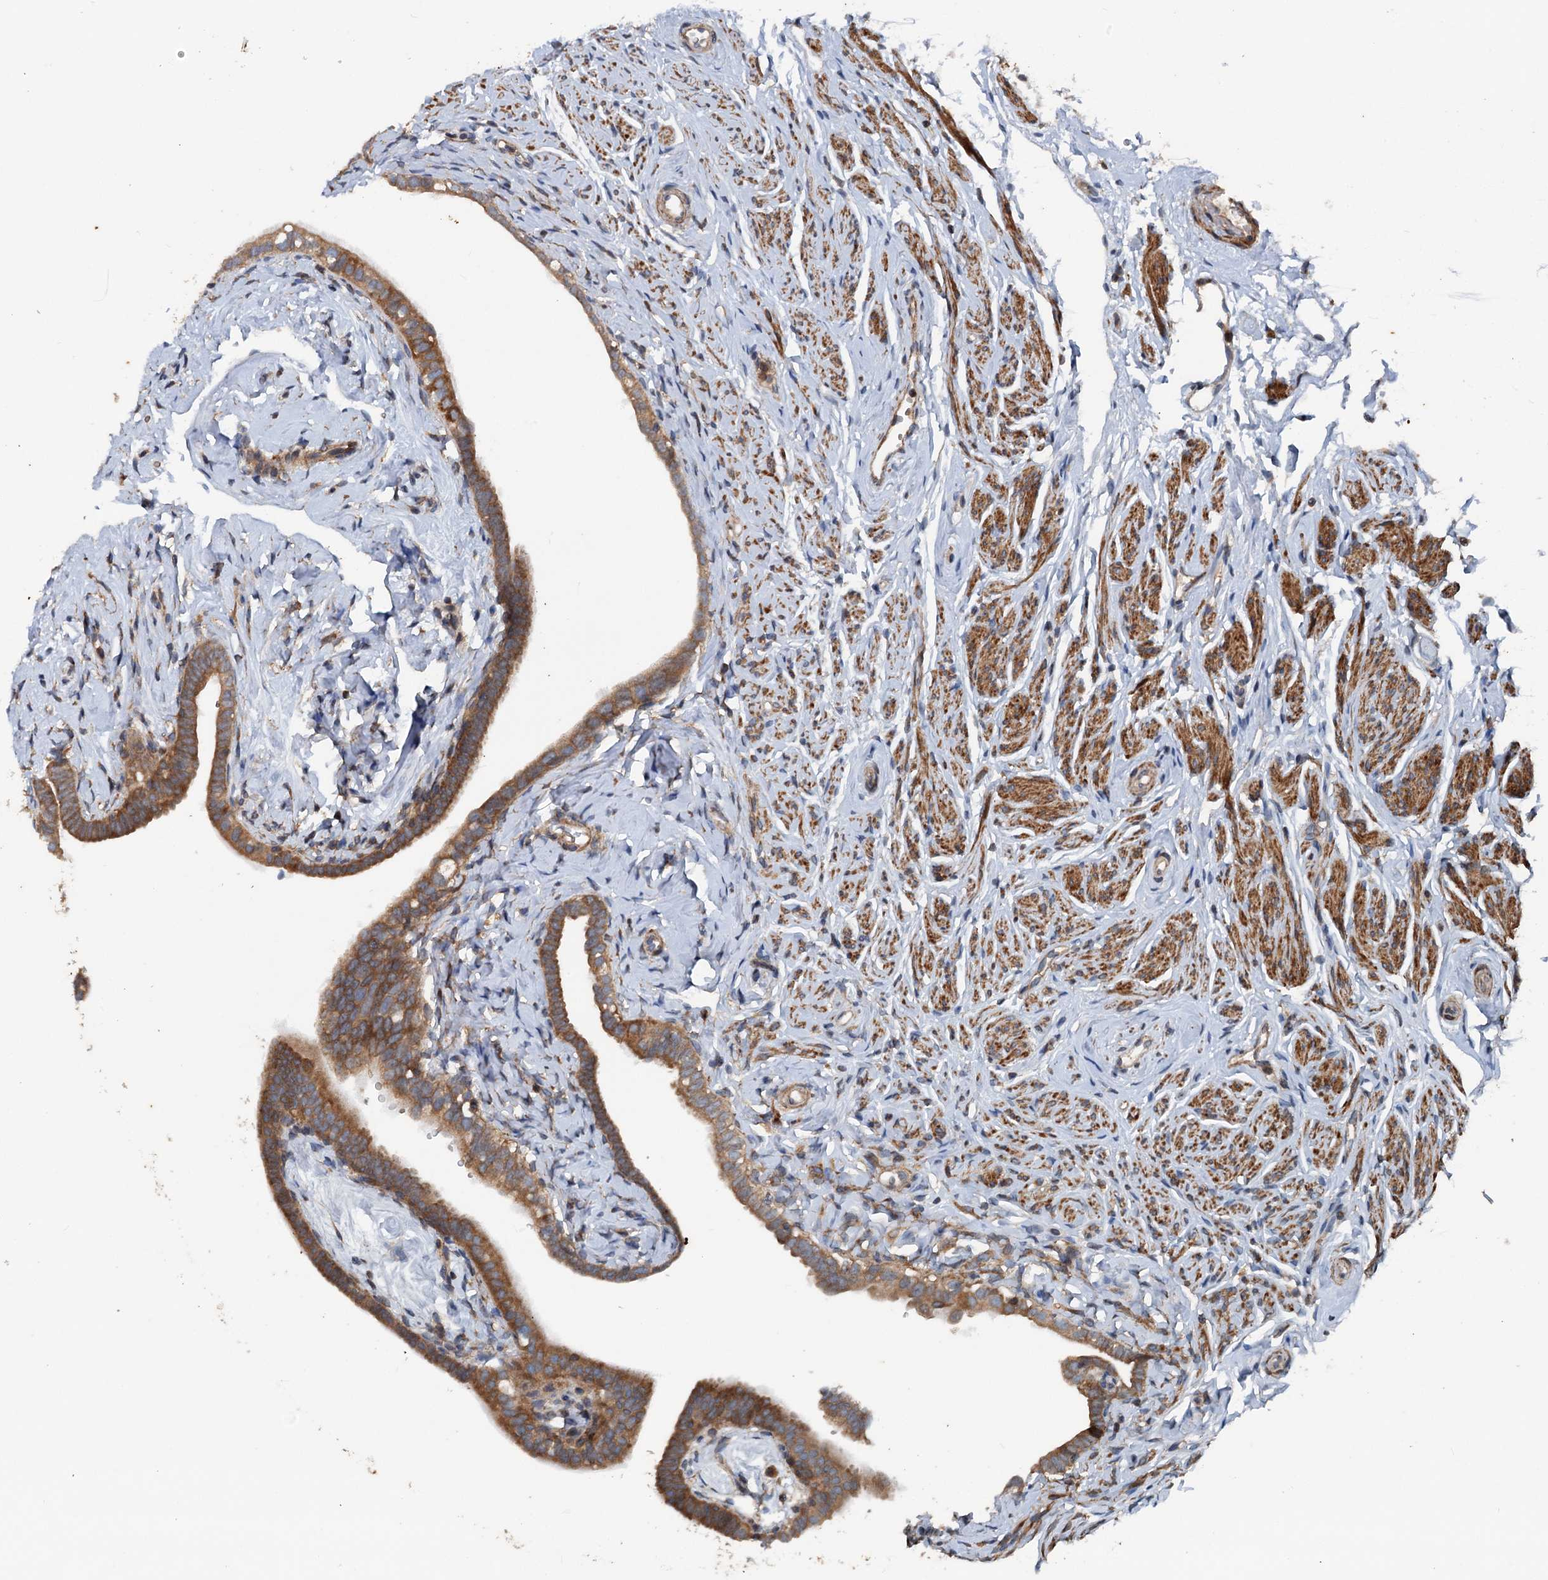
{"staining": {"intensity": "moderate", "quantity": ">75%", "location": "cytoplasmic/membranous"}, "tissue": "fallopian tube", "cell_type": "Glandular cells", "image_type": "normal", "snomed": [{"axis": "morphology", "description": "Normal tissue, NOS"}, {"axis": "topography", "description": "Fallopian tube"}], "caption": "IHC of benign fallopian tube exhibits medium levels of moderate cytoplasmic/membranous positivity in about >75% of glandular cells. The staining is performed using DAB brown chromogen to label protein expression. The nuclei are counter-stained blue using hematoxylin.", "gene": "TEDC1", "patient": {"sex": "female", "age": 66}}